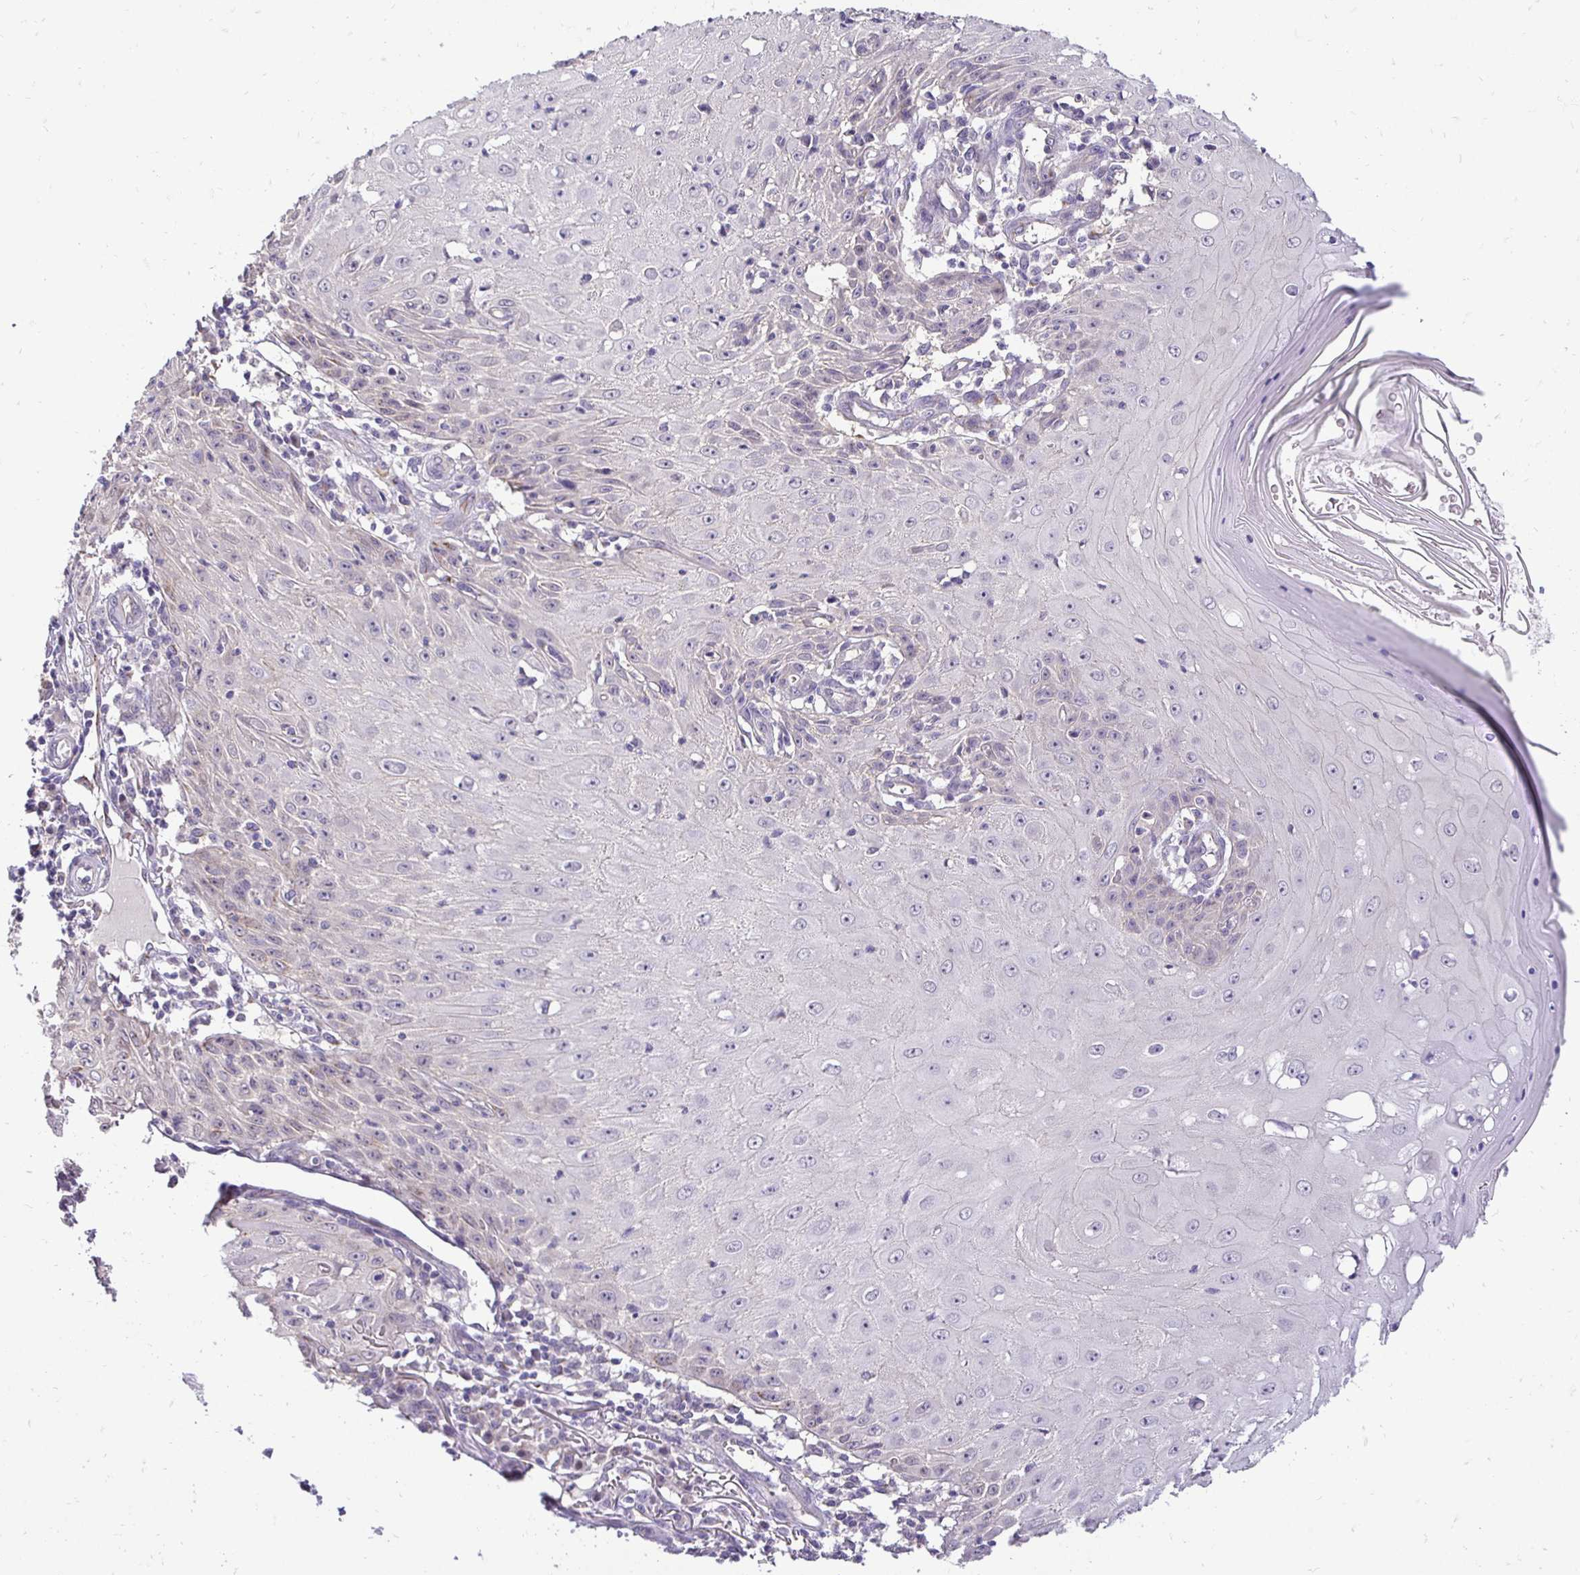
{"staining": {"intensity": "negative", "quantity": "none", "location": "none"}, "tissue": "skin cancer", "cell_type": "Tumor cells", "image_type": "cancer", "snomed": [{"axis": "morphology", "description": "Squamous cell carcinoma, NOS"}, {"axis": "topography", "description": "Skin"}], "caption": "The photomicrograph displays no significant expression in tumor cells of skin cancer.", "gene": "SLC9A1", "patient": {"sex": "female", "age": 73}}